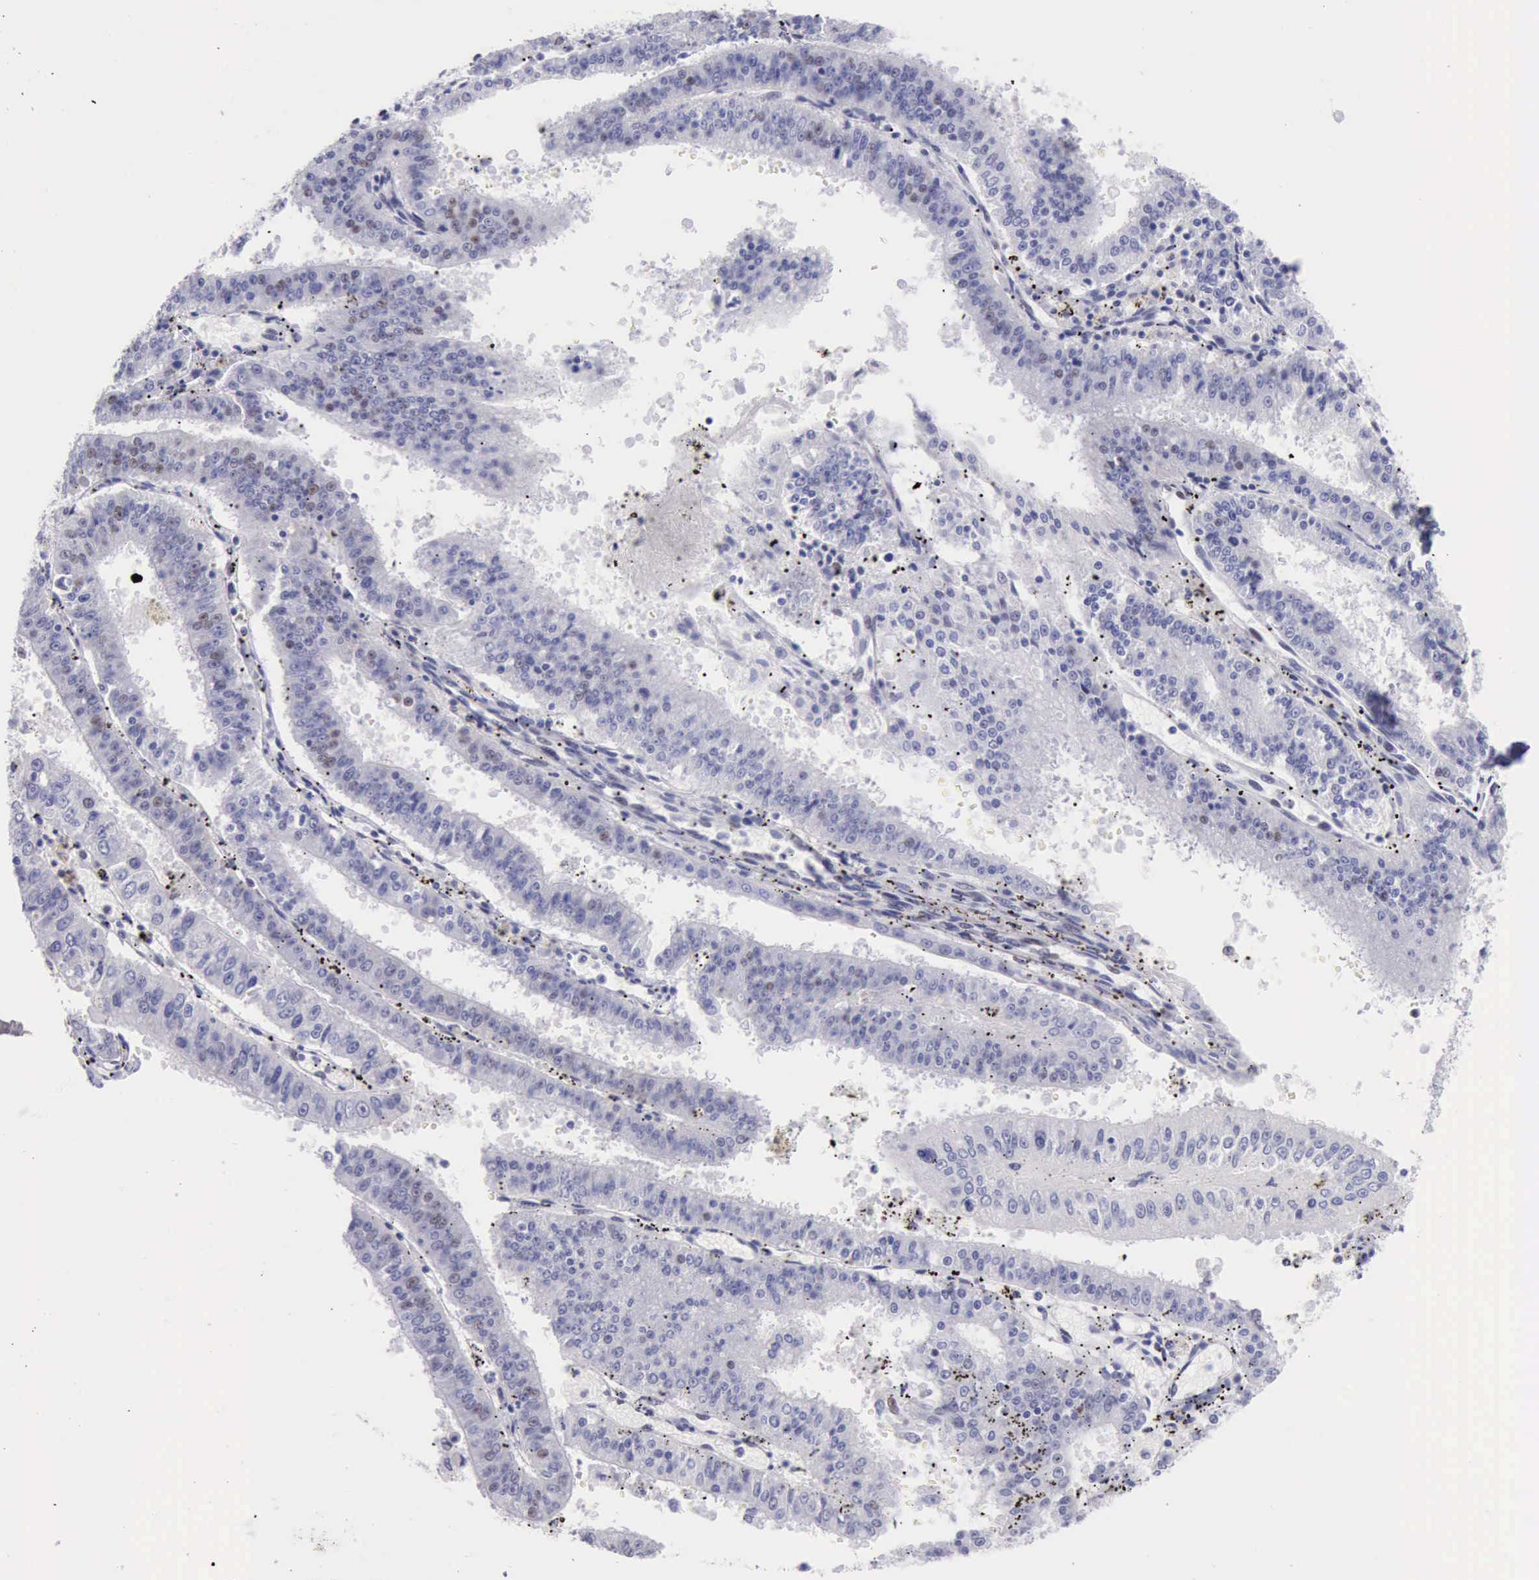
{"staining": {"intensity": "weak", "quantity": "25%-75%", "location": "nuclear"}, "tissue": "endometrial cancer", "cell_type": "Tumor cells", "image_type": "cancer", "snomed": [{"axis": "morphology", "description": "Adenocarcinoma, NOS"}, {"axis": "topography", "description": "Endometrium"}], "caption": "Protein expression analysis of endometrial cancer exhibits weak nuclear positivity in approximately 25%-75% of tumor cells. The staining was performed using DAB (3,3'-diaminobenzidine), with brown indicating positive protein expression. Nuclei are stained blue with hematoxylin.", "gene": "EP300", "patient": {"sex": "female", "age": 66}}